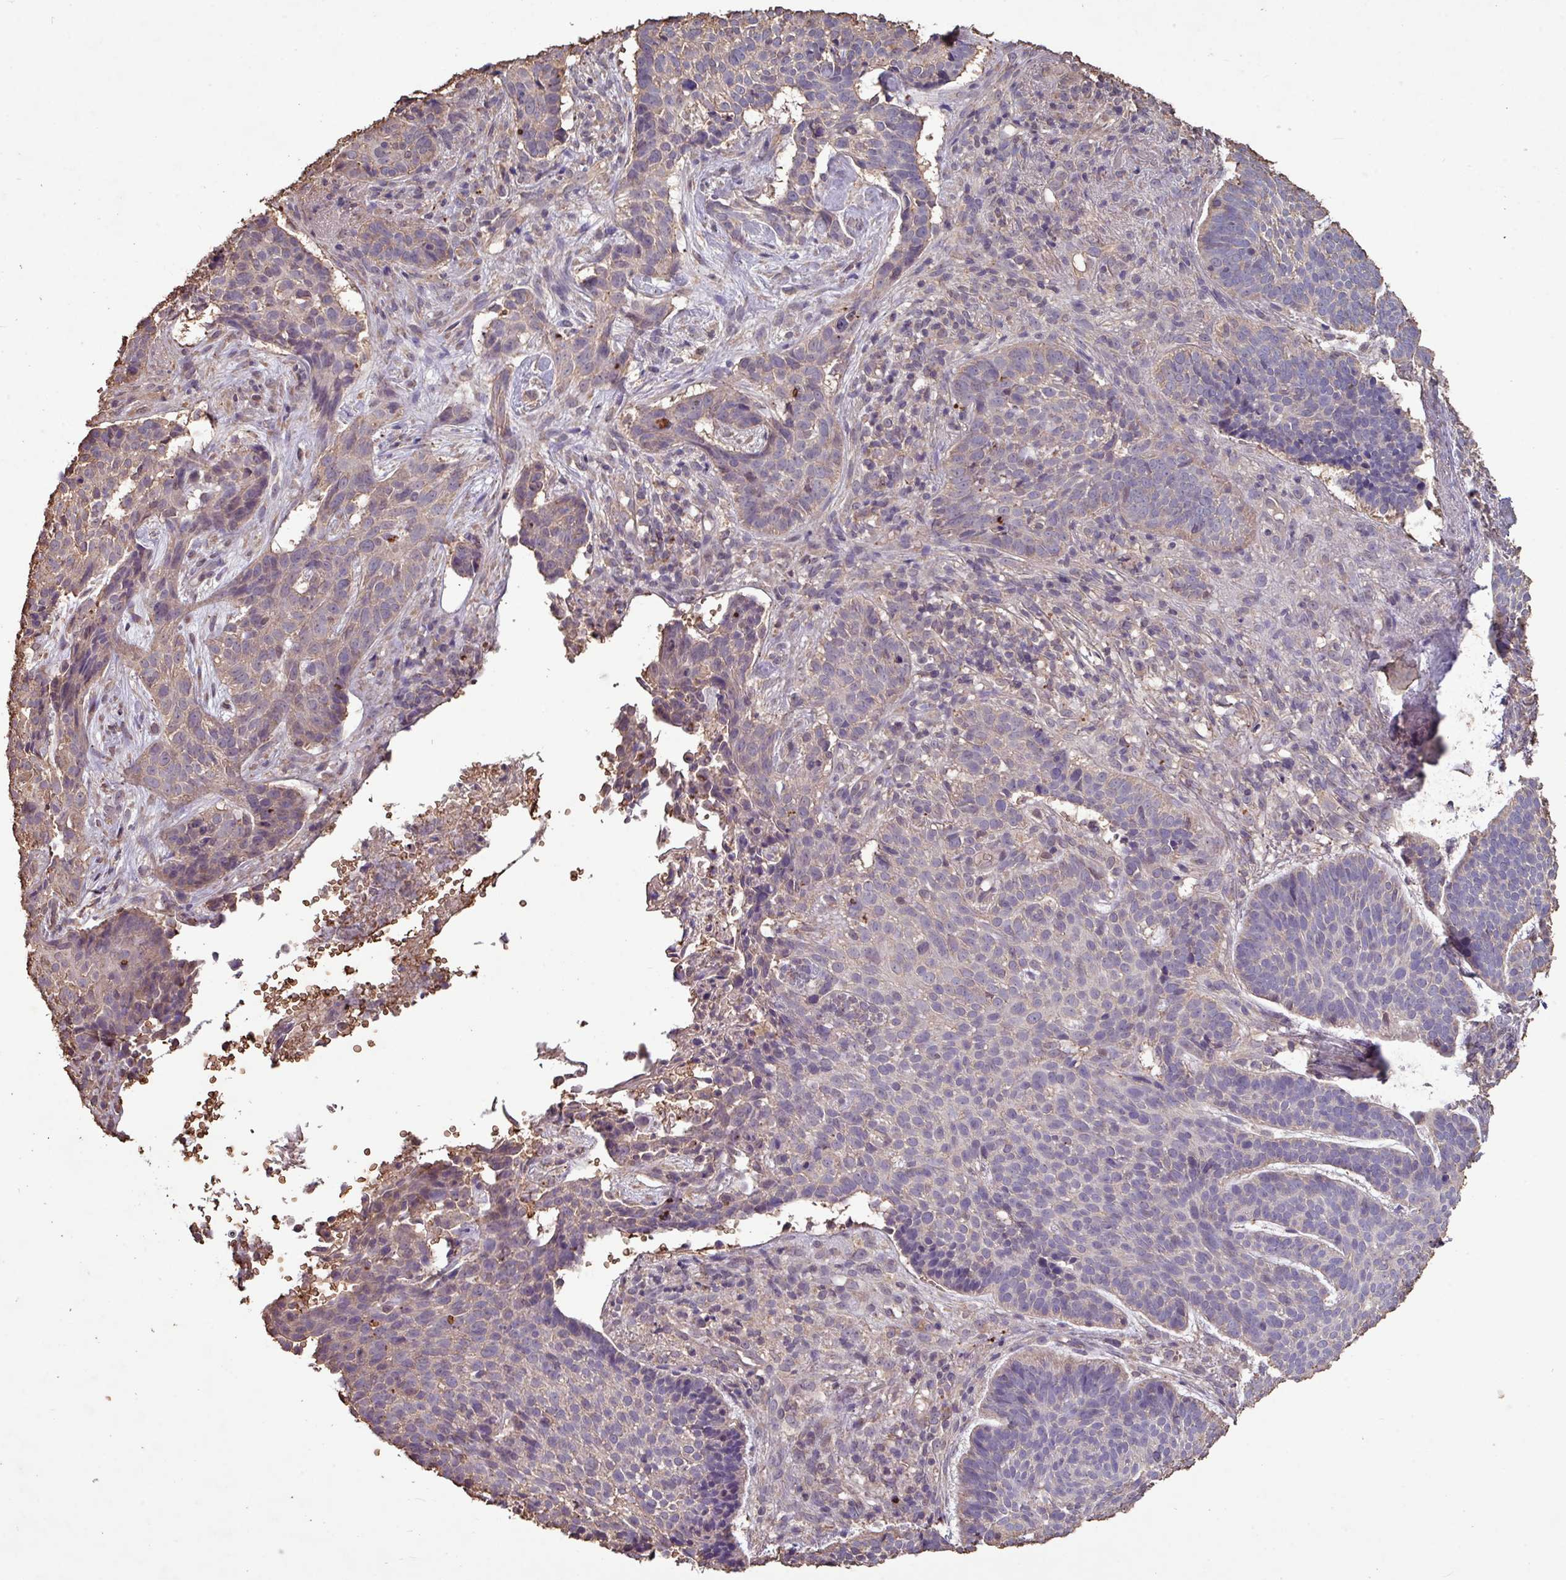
{"staining": {"intensity": "weak", "quantity": "<25%", "location": "cytoplasmic/membranous"}, "tissue": "skin cancer", "cell_type": "Tumor cells", "image_type": "cancer", "snomed": [{"axis": "morphology", "description": "Basal cell carcinoma"}, {"axis": "topography", "description": "Skin"}], "caption": "Immunohistochemistry (IHC) of human skin cancer (basal cell carcinoma) displays no staining in tumor cells.", "gene": "CAMK2B", "patient": {"sex": "male", "age": 70}}